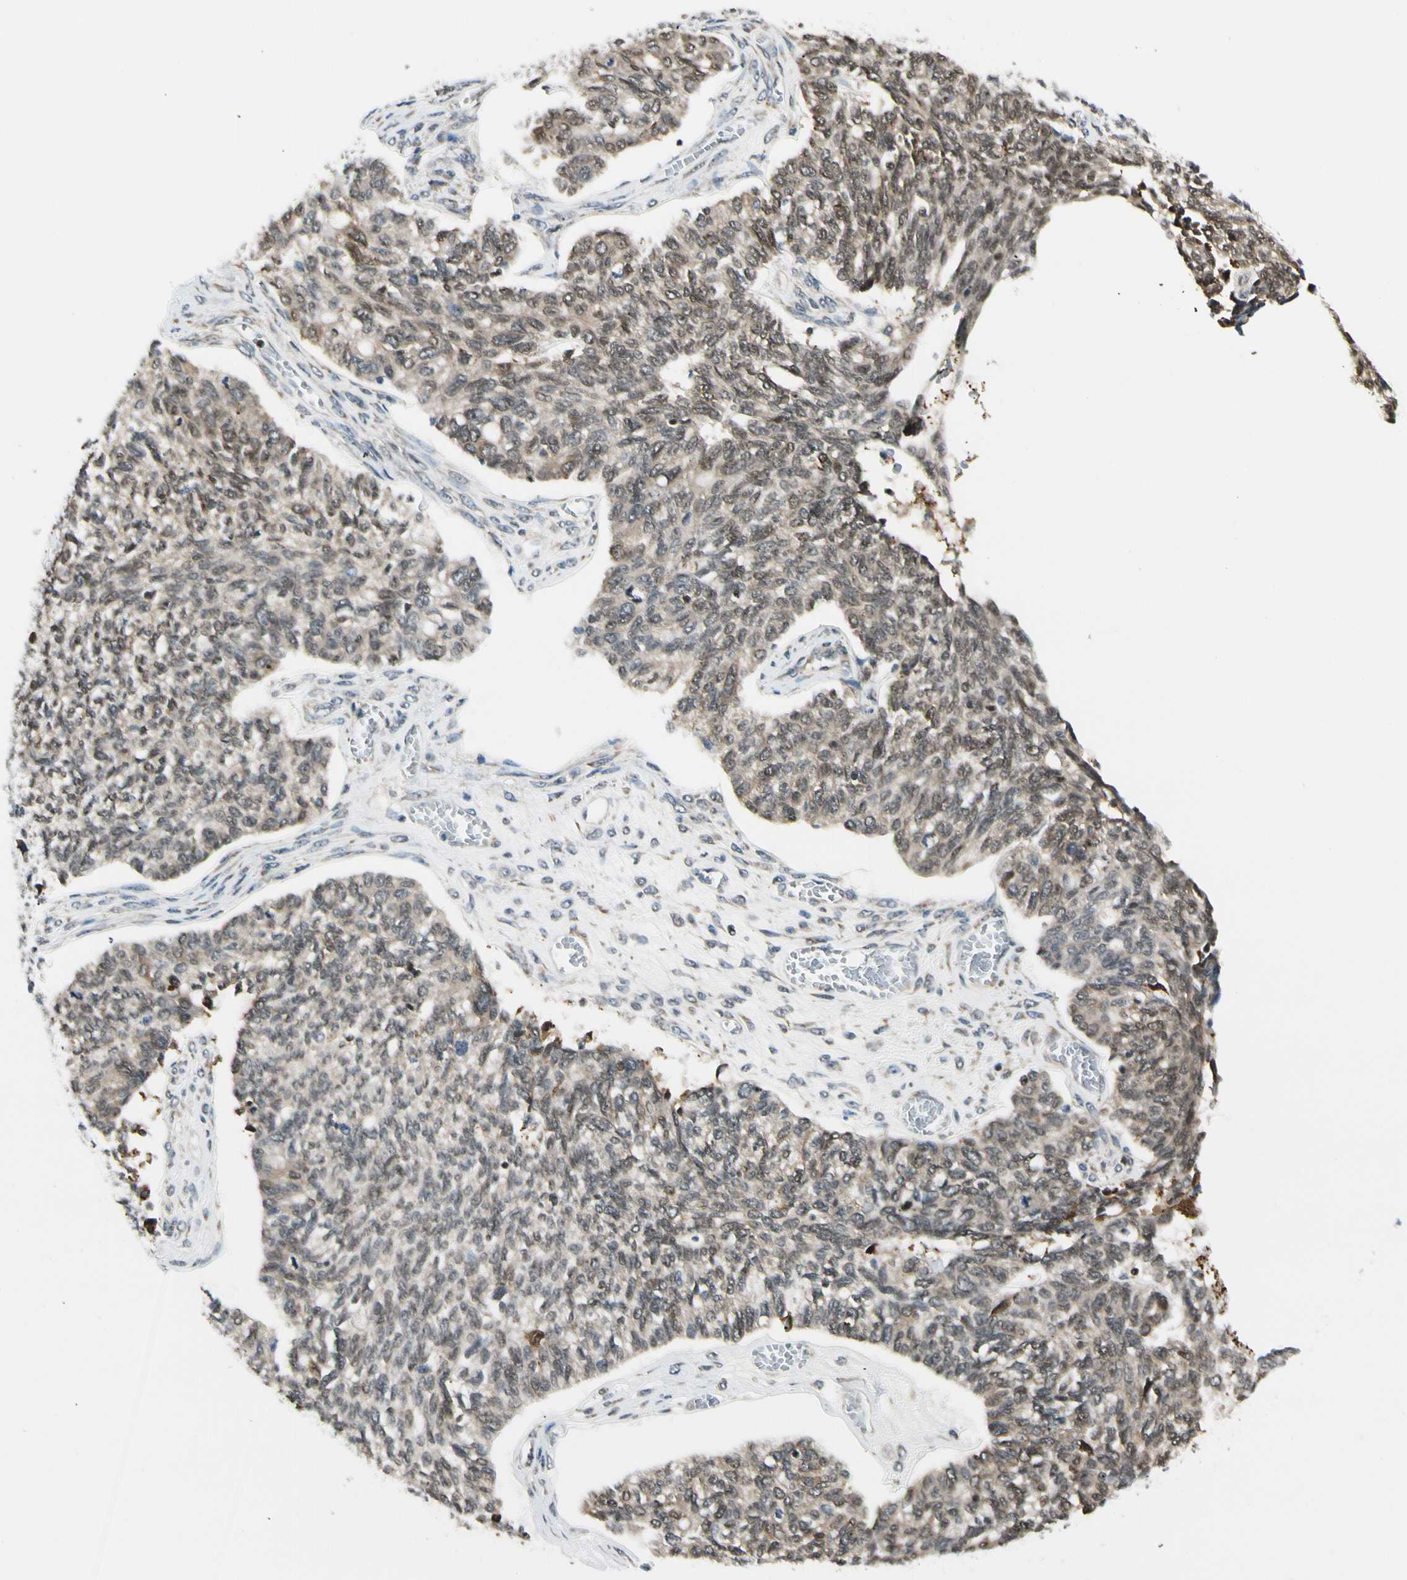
{"staining": {"intensity": "weak", "quantity": ">75%", "location": "cytoplasmic/membranous,nuclear"}, "tissue": "ovarian cancer", "cell_type": "Tumor cells", "image_type": "cancer", "snomed": [{"axis": "morphology", "description": "Cystadenocarcinoma, serous, NOS"}, {"axis": "topography", "description": "Ovary"}], "caption": "The micrograph displays staining of ovarian cancer (serous cystadenocarcinoma), revealing weak cytoplasmic/membranous and nuclear protein staining (brown color) within tumor cells.", "gene": "DAXX", "patient": {"sex": "female", "age": 79}}